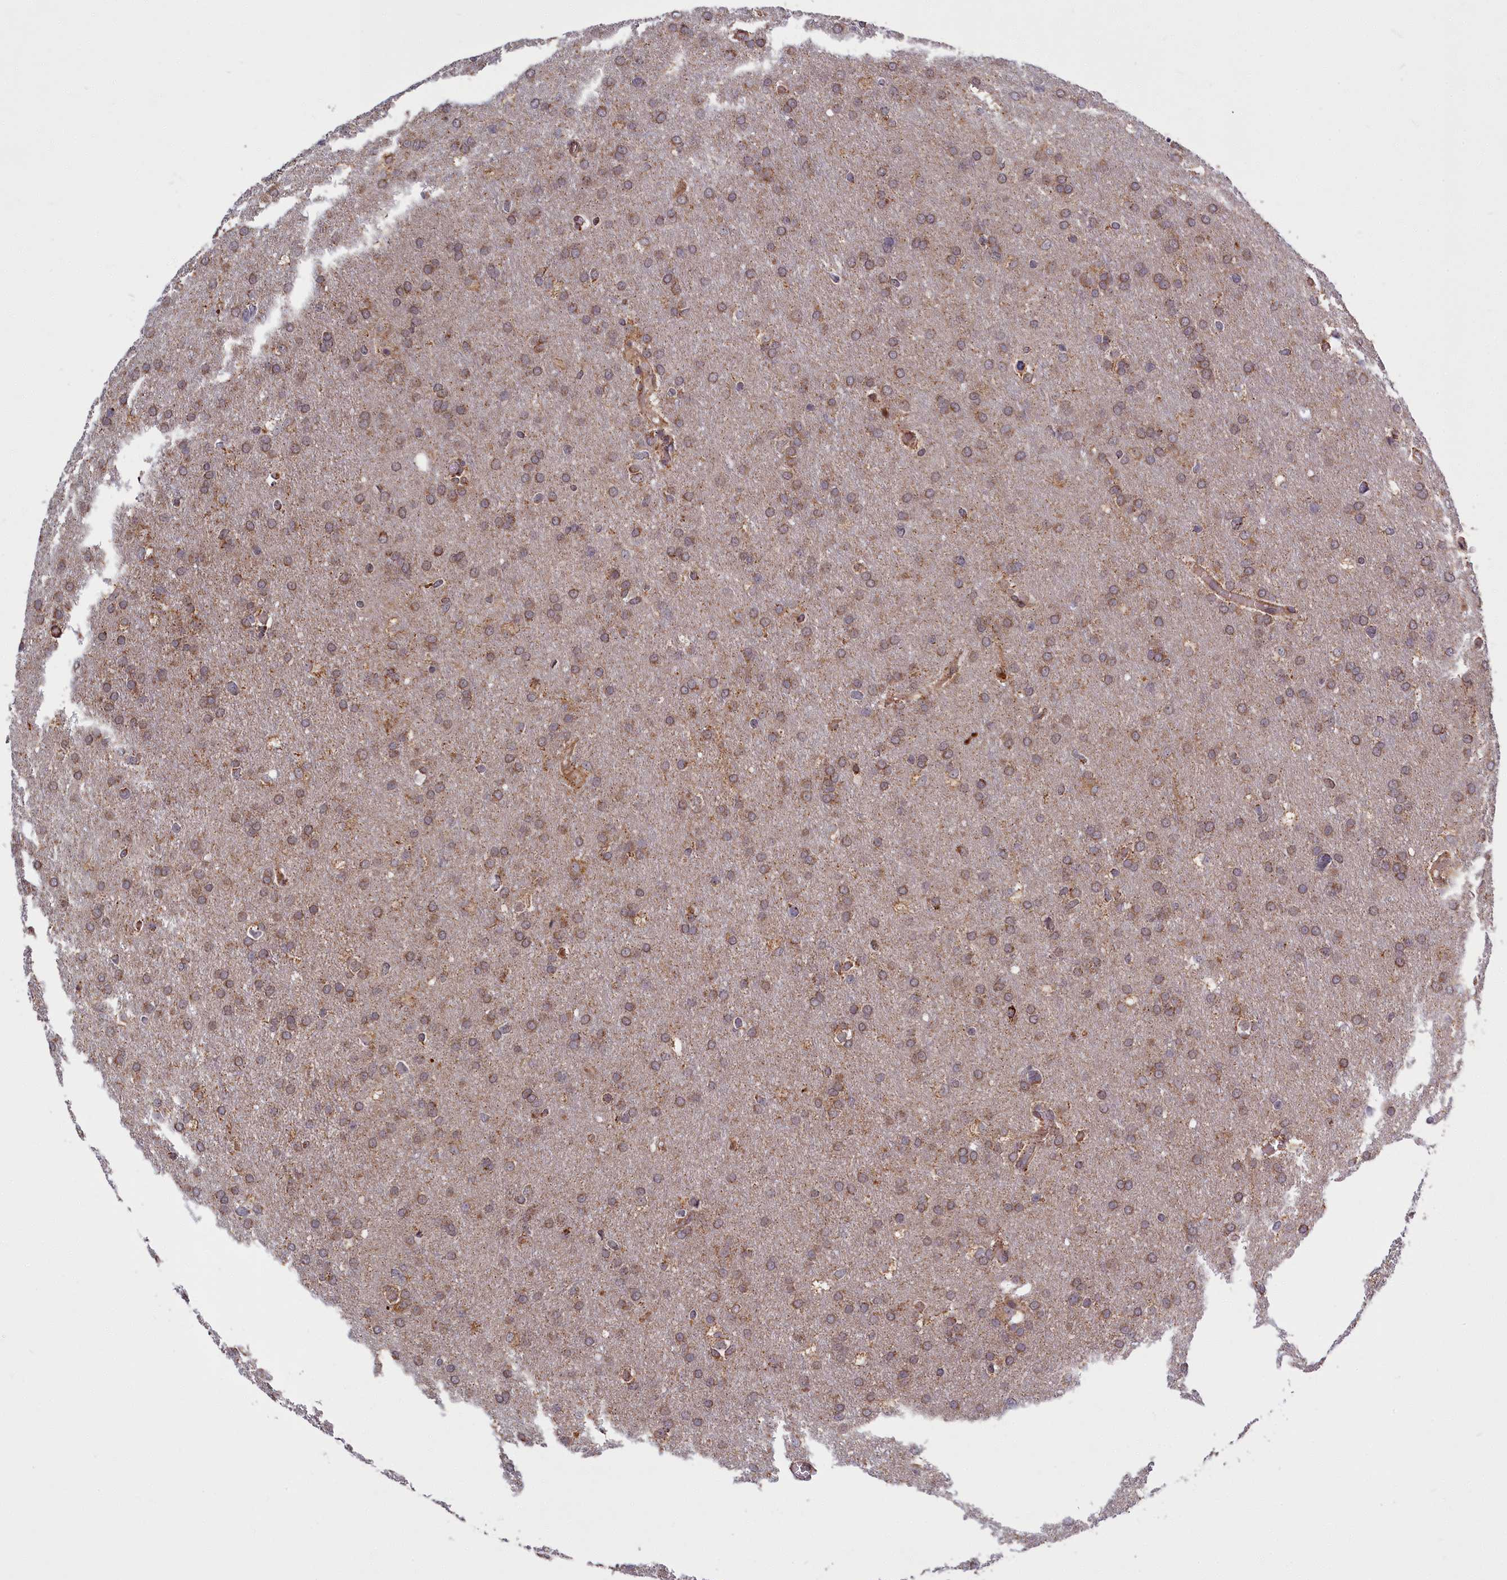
{"staining": {"intensity": "weak", "quantity": ">75%", "location": "cytoplasmic/membranous"}, "tissue": "glioma", "cell_type": "Tumor cells", "image_type": "cancer", "snomed": [{"axis": "morphology", "description": "Glioma, malignant, High grade"}, {"axis": "topography", "description": "Cerebral cortex"}], "caption": "Tumor cells reveal low levels of weak cytoplasmic/membranous expression in approximately >75% of cells in high-grade glioma (malignant). The protein of interest is shown in brown color, while the nuclei are stained blue.", "gene": "PLA2G10", "patient": {"sex": "female", "age": 36}}